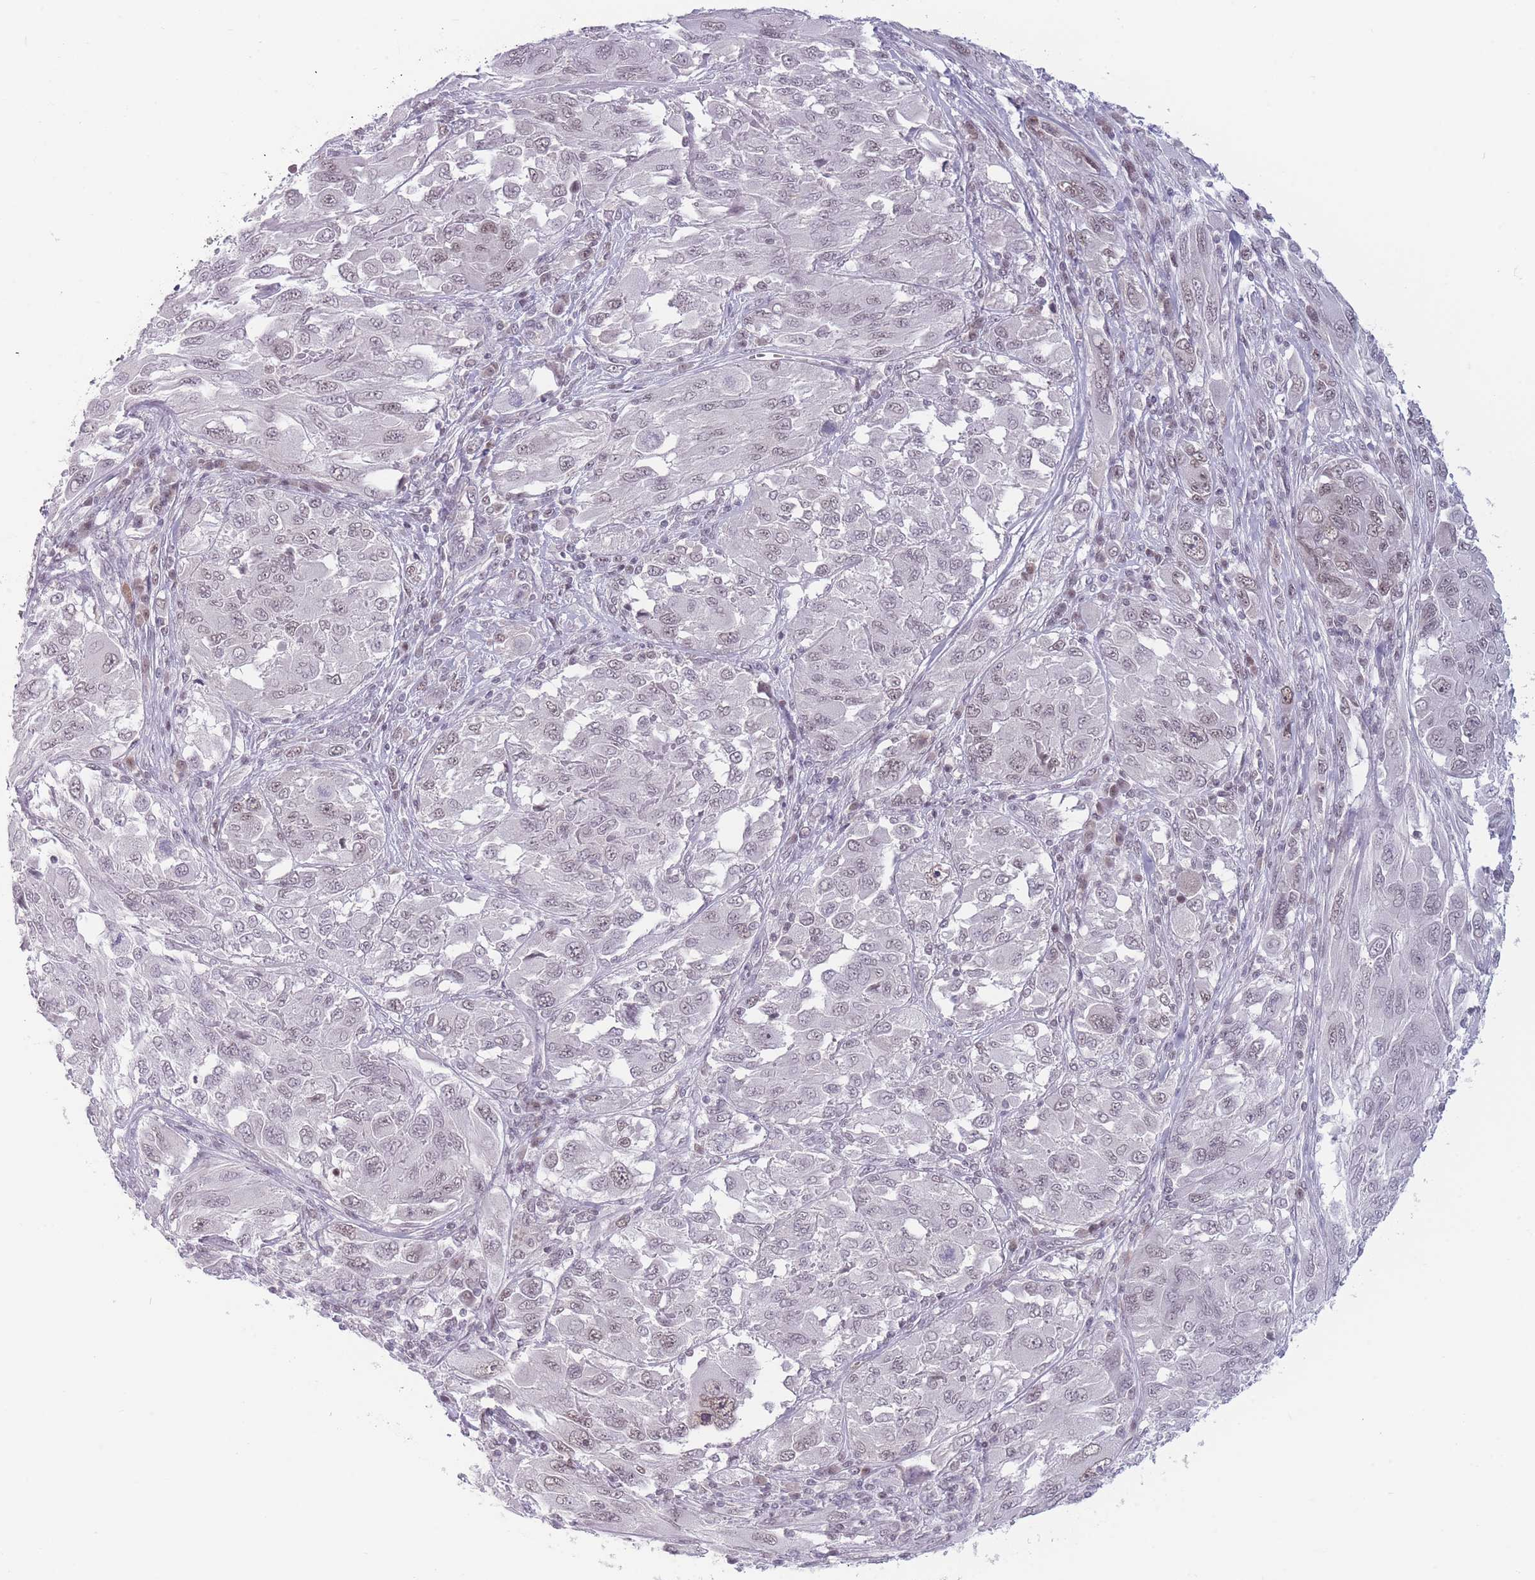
{"staining": {"intensity": "weak", "quantity": "<25%", "location": "nuclear"}, "tissue": "melanoma", "cell_type": "Tumor cells", "image_type": "cancer", "snomed": [{"axis": "morphology", "description": "Malignant melanoma, NOS"}, {"axis": "topography", "description": "Skin"}], "caption": "Protein analysis of melanoma shows no significant positivity in tumor cells.", "gene": "ARID3B", "patient": {"sex": "female", "age": 91}}